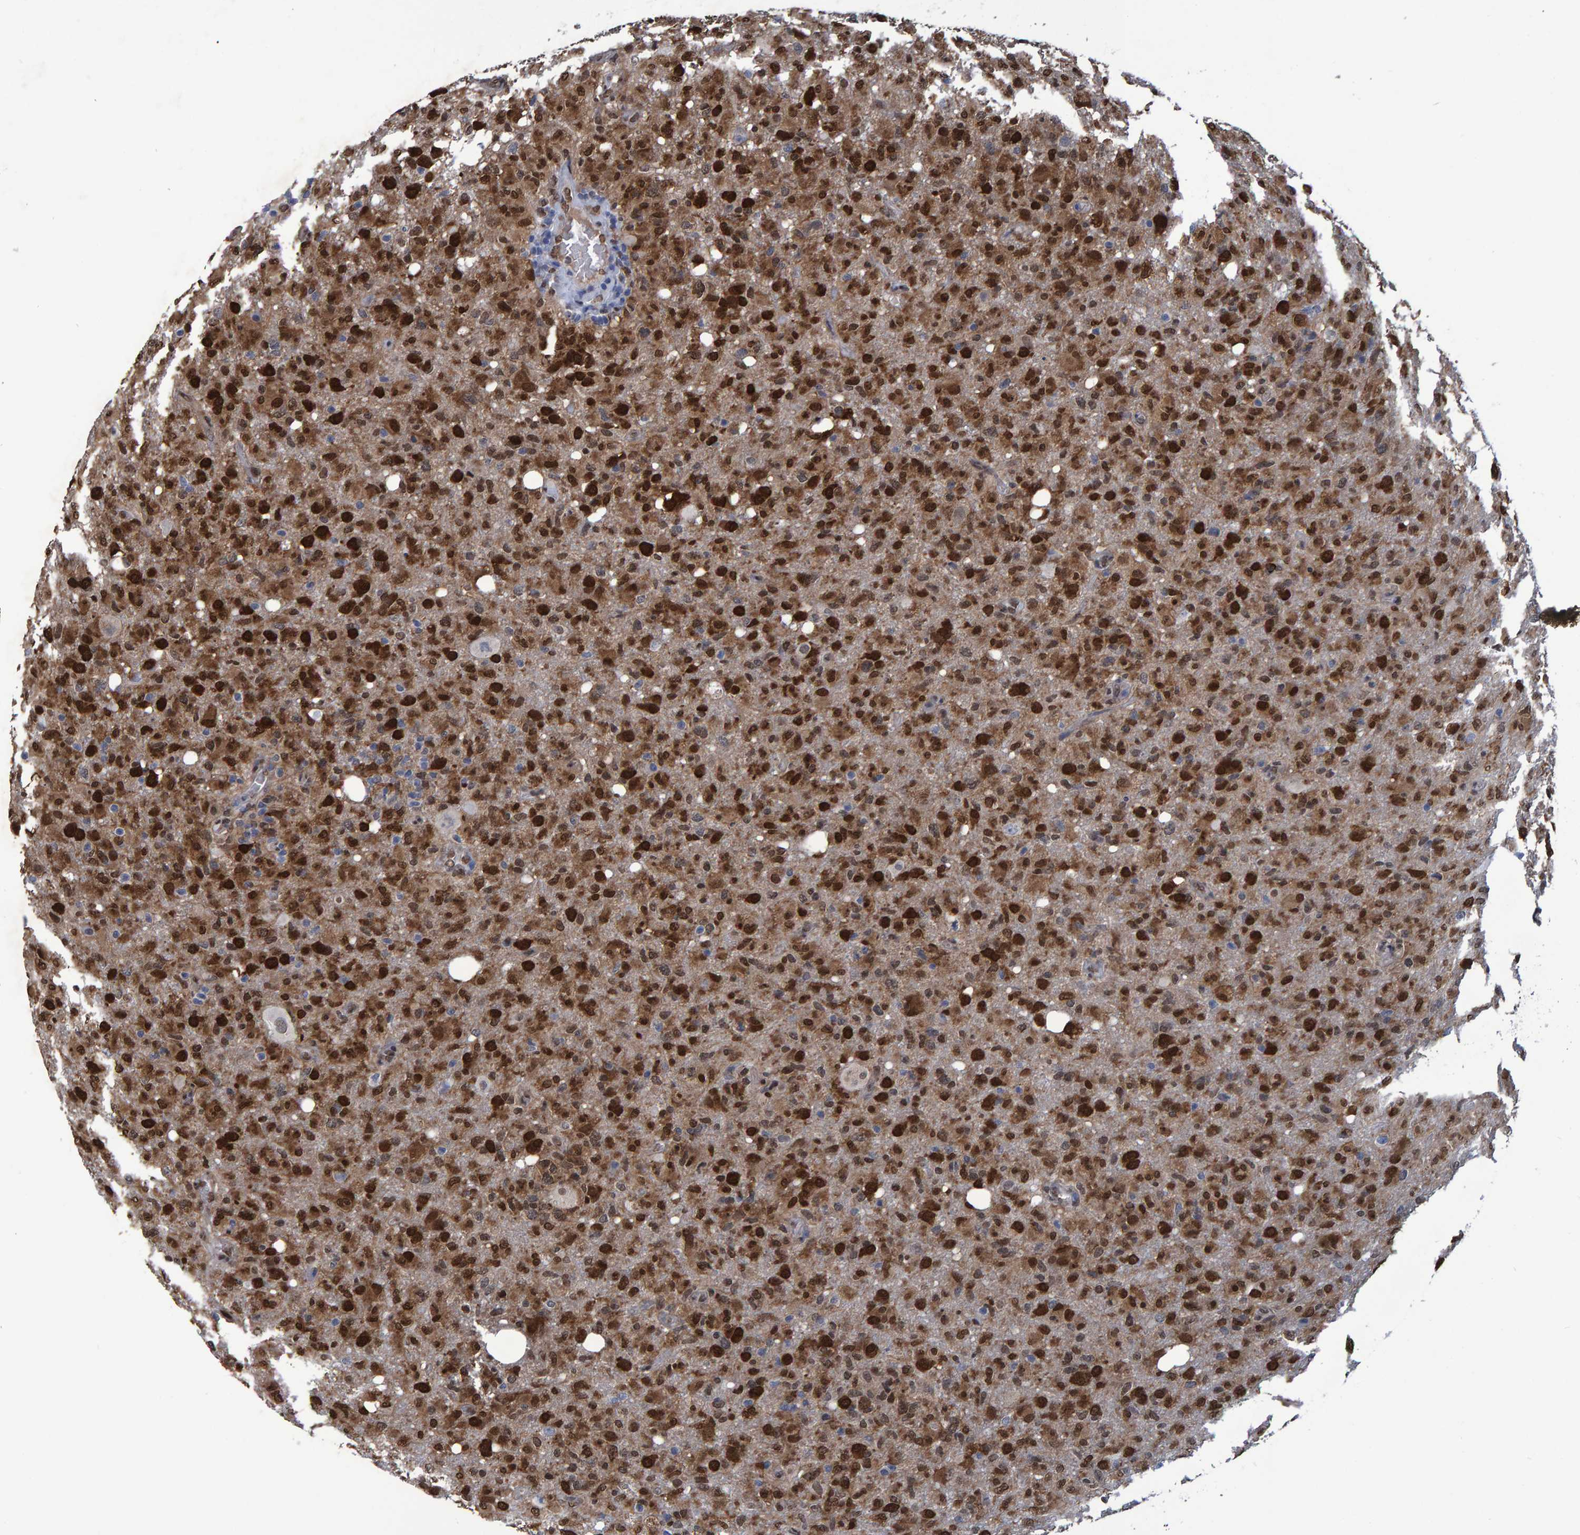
{"staining": {"intensity": "strong", "quantity": ">75%", "location": "cytoplasmic/membranous,nuclear"}, "tissue": "glioma", "cell_type": "Tumor cells", "image_type": "cancer", "snomed": [{"axis": "morphology", "description": "Glioma, malignant, High grade"}, {"axis": "topography", "description": "Brain"}], "caption": "Human glioma stained with a protein marker shows strong staining in tumor cells.", "gene": "QKI", "patient": {"sex": "female", "age": 57}}